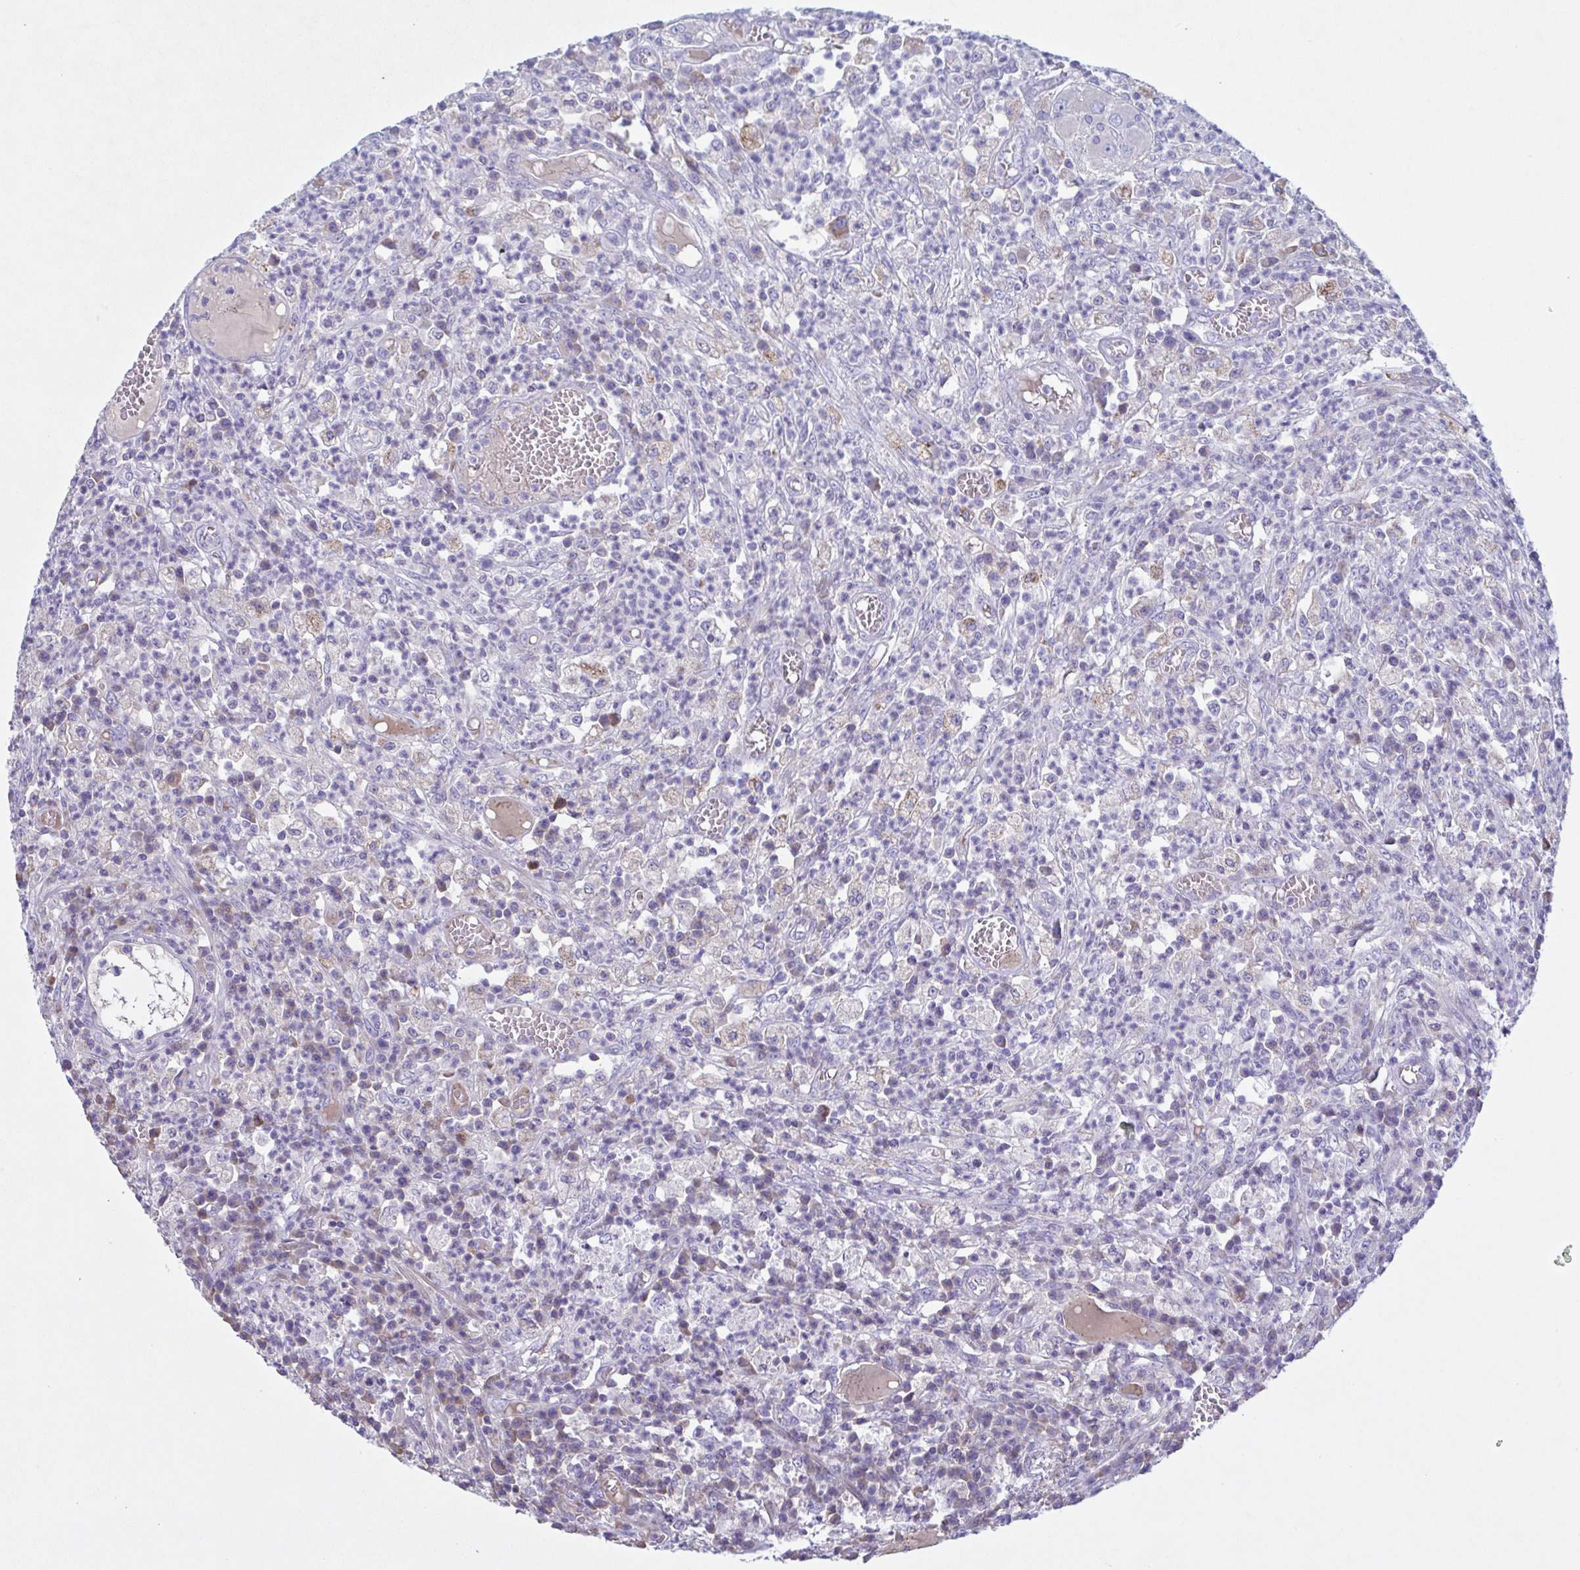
{"staining": {"intensity": "negative", "quantity": "none", "location": "none"}, "tissue": "colorectal cancer", "cell_type": "Tumor cells", "image_type": "cancer", "snomed": [{"axis": "morphology", "description": "Normal tissue, NOS"}, {"axis": "morphology", "description": "Adenocarcinoma, NOS"}, {"axis": "topography", "description": "Colon"}], "caption": "The immunohistochemistry (IHC) histopathology image has no significant staining in tumor cells of colorectal adenocarcinoma tissue.", "gene": "F13B", "patient": {"sex": "male", "age": 65}}